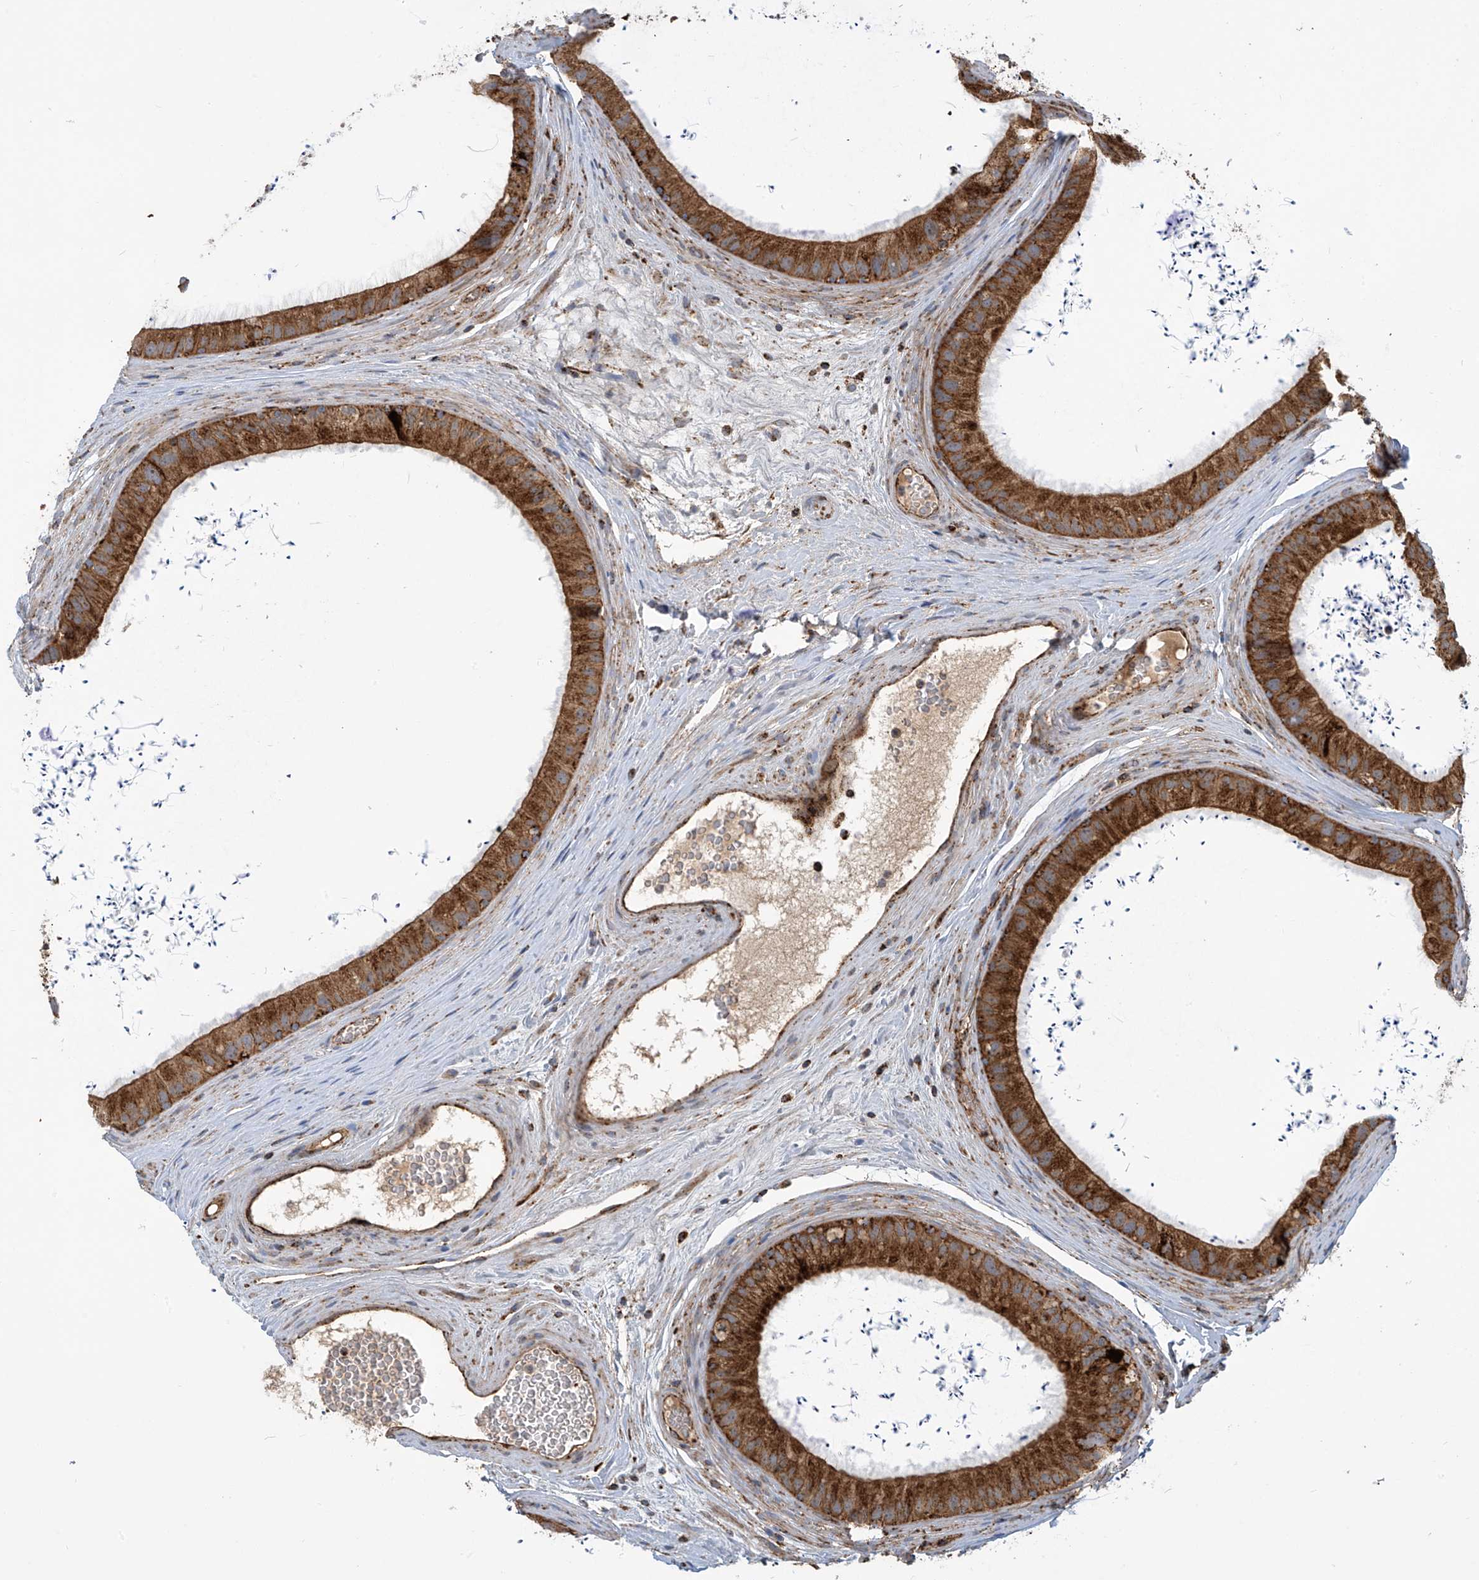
{"staining": {"intensity": "strong", "quantity": ">75%", "location": "cytoplasmic/membranous"}, "tissue": "epididymis", "cell_type": "Glandular cells", "image_type": "normal", "snomed": [{"axis": "morphology", "description": "Normal tissue, NOS"}, {"axis": "topography", "description": "Epididymis, spermatic cord, NOS"}], "caption": "Immunohistochemistry (IHC) (DAB (3,3'-diaminobenzidine)) staining of benign epididymis displays strong cytoplasmic/membranous protein staining in approximately >75% of glandular cells.", "gene": "COX10", "patient": {"sex": "male", "age": 50}}